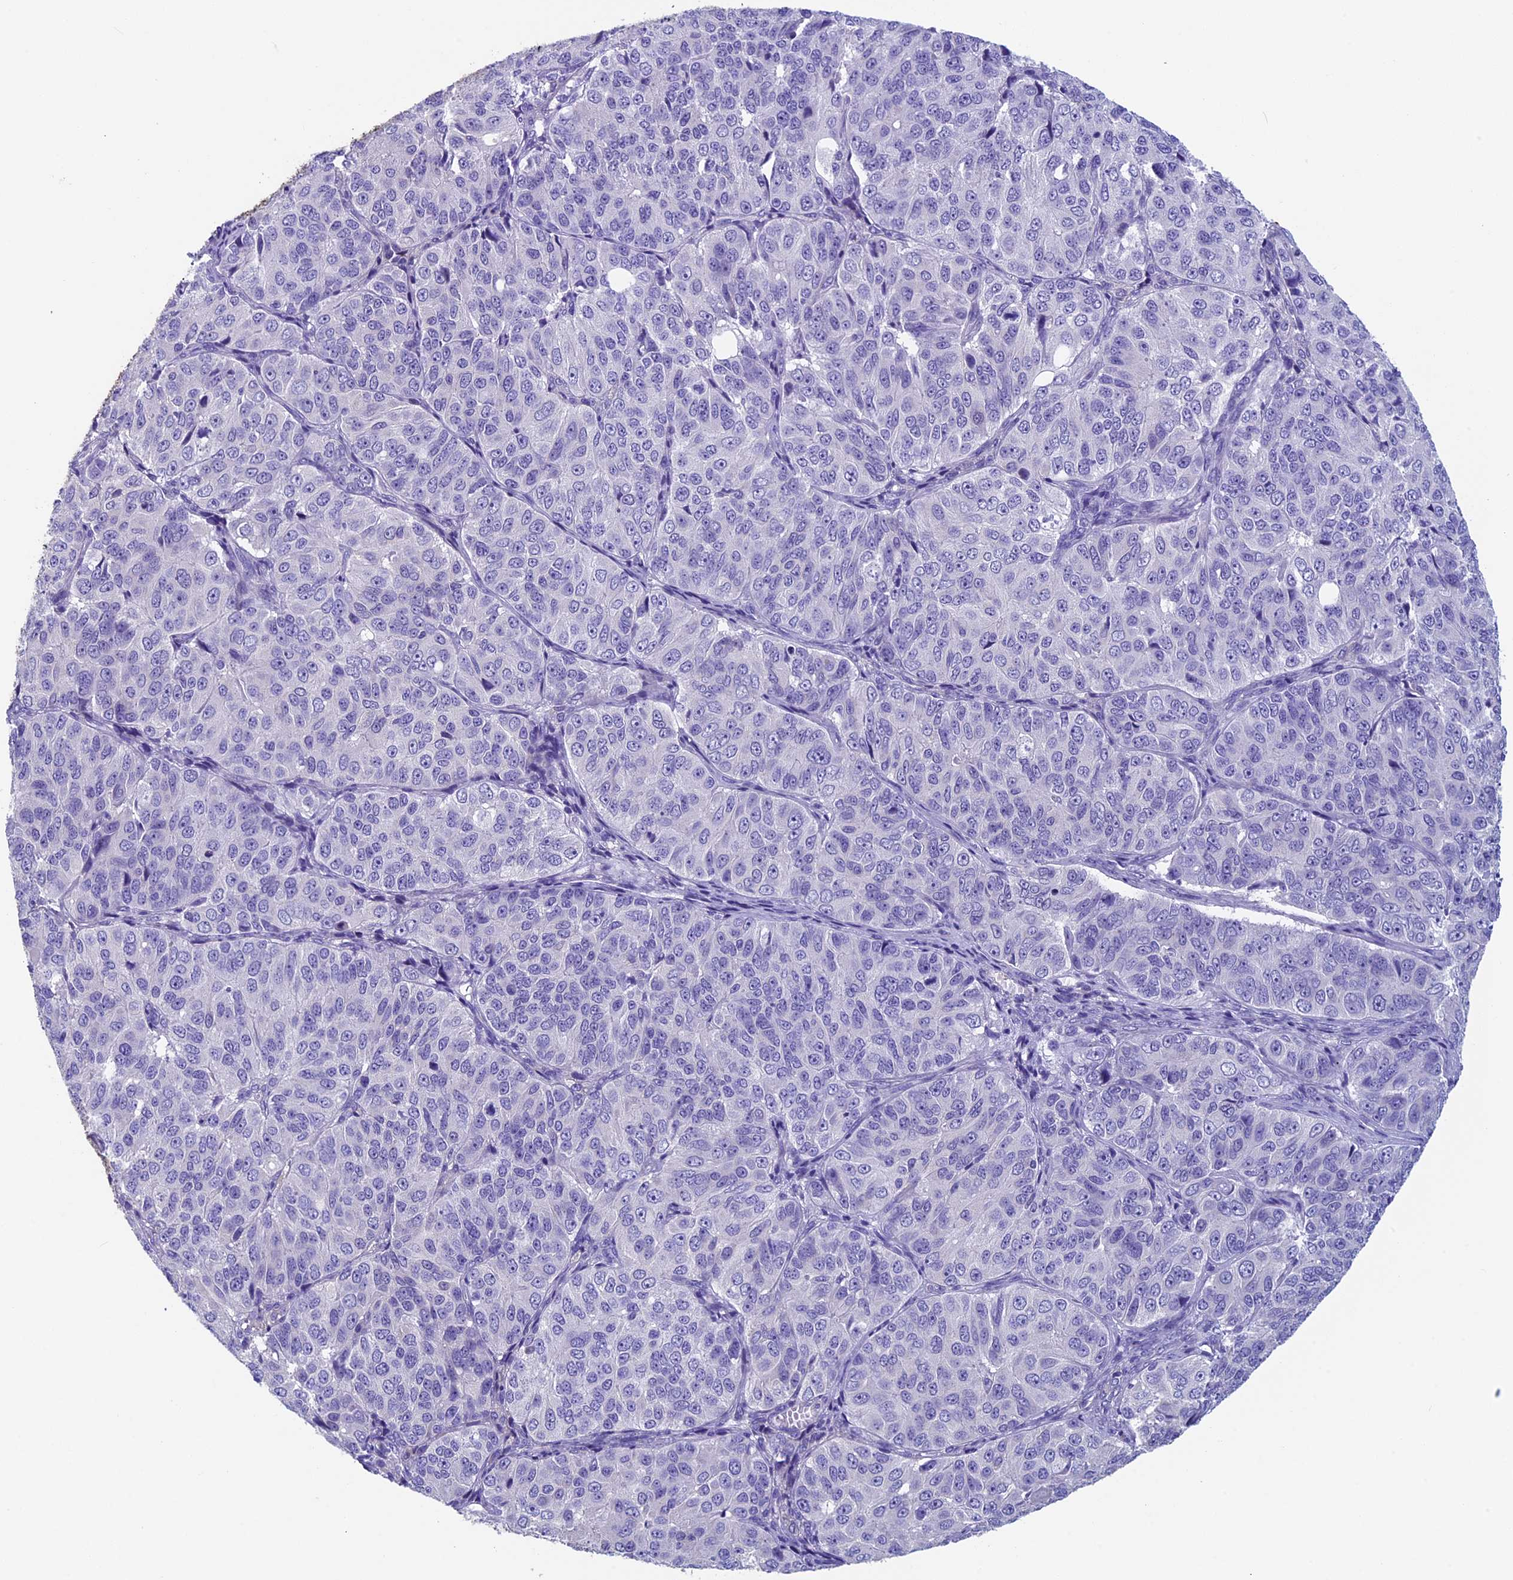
{"staining": {"intensity": "negative", "quantity": "none", "location": "none"}, "tissue": "ovarian cancer", "cell_type": "Tumor cells", "image_type": "cancer", "snomed": [{"axis": "morphology", "description": "Carcinoma, endometroid"}, {"axis": "topography", "description": "Ovary"}], "caption": "Tumor cells are negative for protein expression in human ovarian cancer (endometroid carcinoma). (DAB (3,3'-diaminobenzidine) immunohistochemistry (IHC), high magnification).", "gene": "ADH7", "patient": {"sex": "female", "age": 51}}